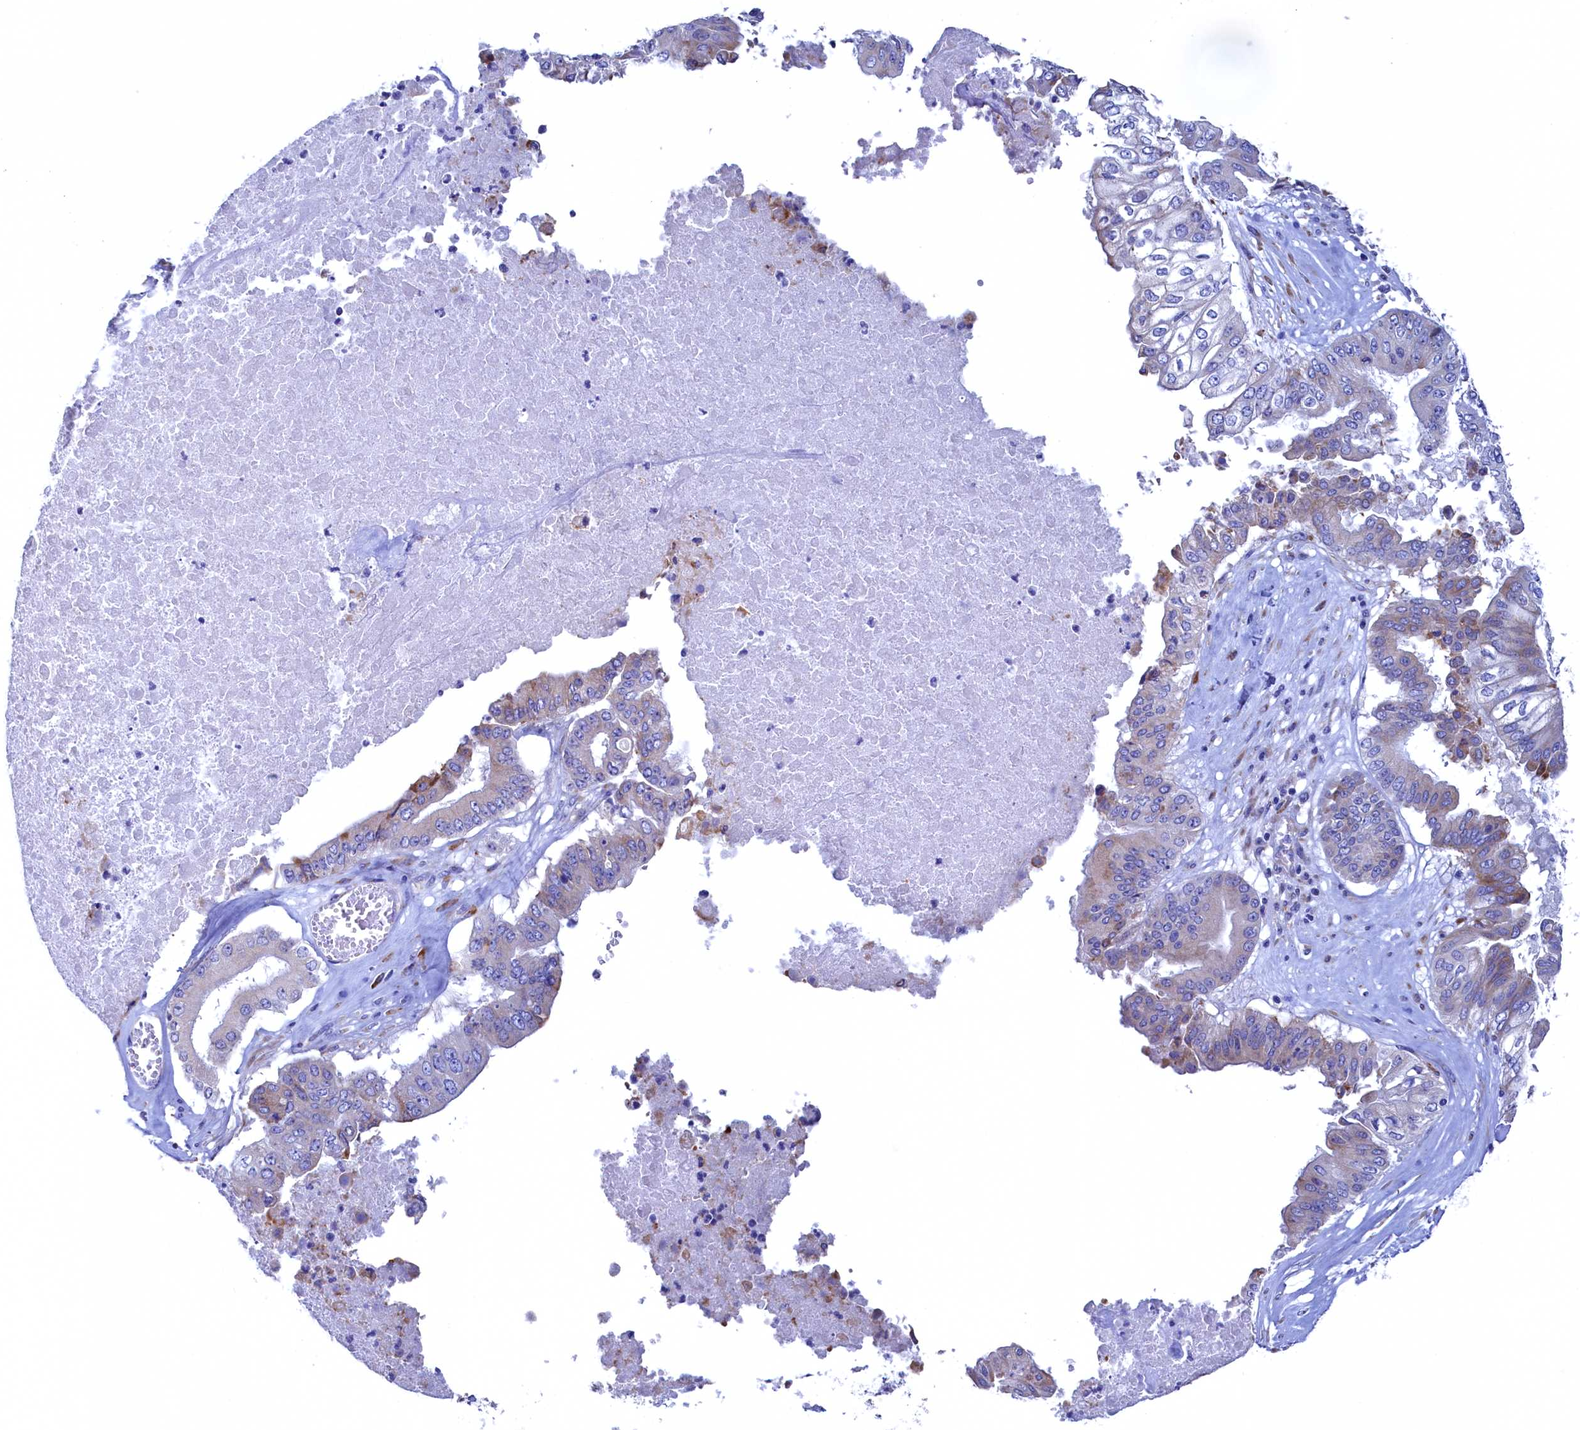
{"staining": {"intensity": "moderate", "quantity": "<25%", "location": "cytoplasmic/membranous"}, "tissue": "pancreatic cancer", "cell_type": "Tumor cells", "image_type": "cancer", "snomed": [{"axis": "morphology", "description": "Adenocarcinoma, NOS"}, {"axis": "topography", "description": "Pancreas"}], "caption": "Pancreatic adenocarcinoma stained with a brown dye reveals moderate cytoplasmic/membranous positive positivity in approximately <25% of tumor cells.", "gene": "CBLIF", "patient": {"sex": "female", "age": 77}}